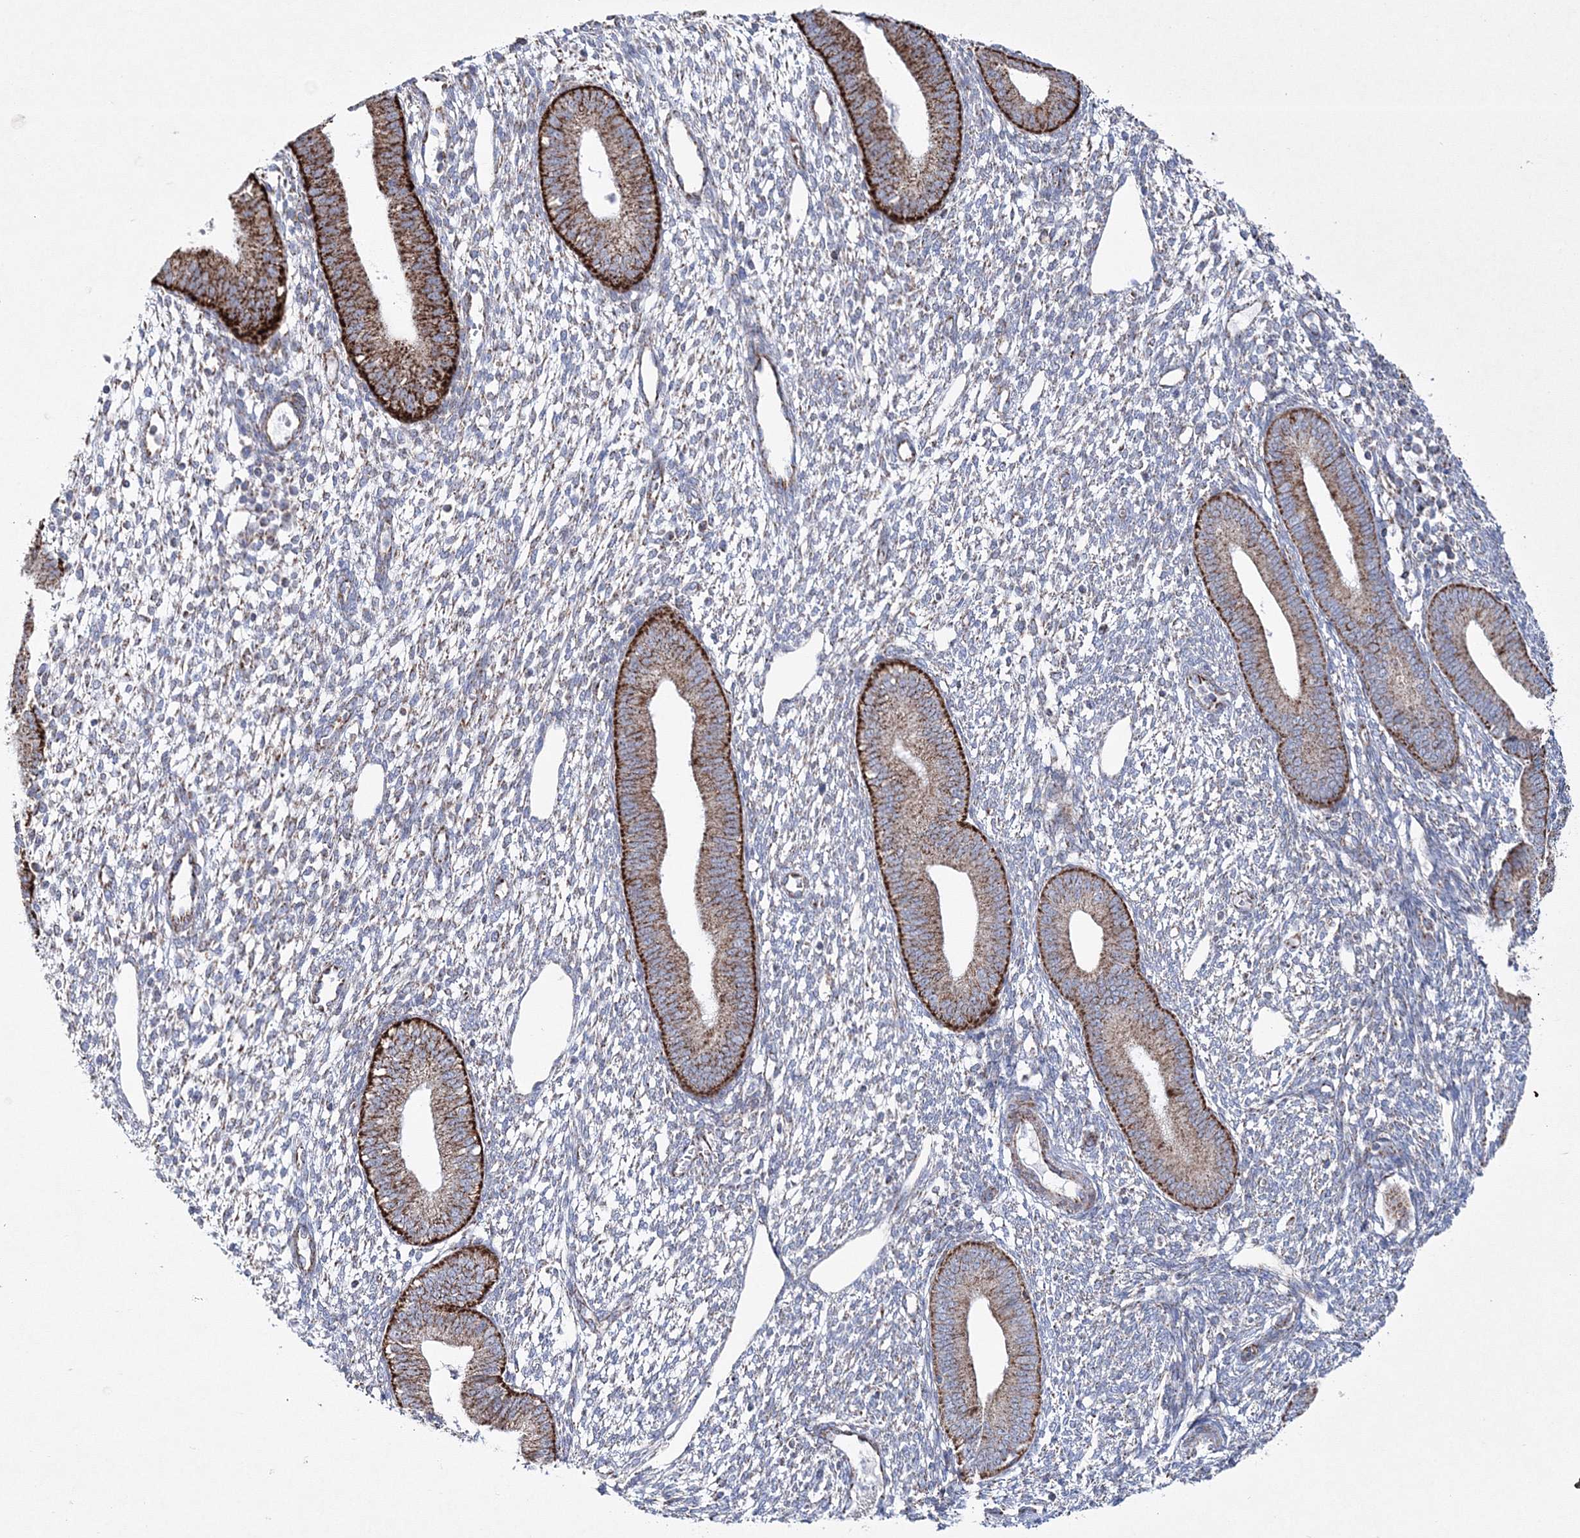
{"staining": {"intensity": "weak", "quantity": "<25%", "location": "cytoplasmic/membranous"}, "tissue": "endometrium", "cell_type": "Cells in endometrial stroma", "image_type": "normal", "snomed": [{"axis": "morphology", "description": "Normal tissue, NOS"}, {"axis": "topography", "description": "Endometrium"}], "caption": "DAB (3,3'-diaminobenzidine) immunohistochemical staining of unremarkable human endometrium displays no significant expression in cells in endometrial stroma.", "gene": "HIBCH", "patient": {"sex": "female", "age": 46}}